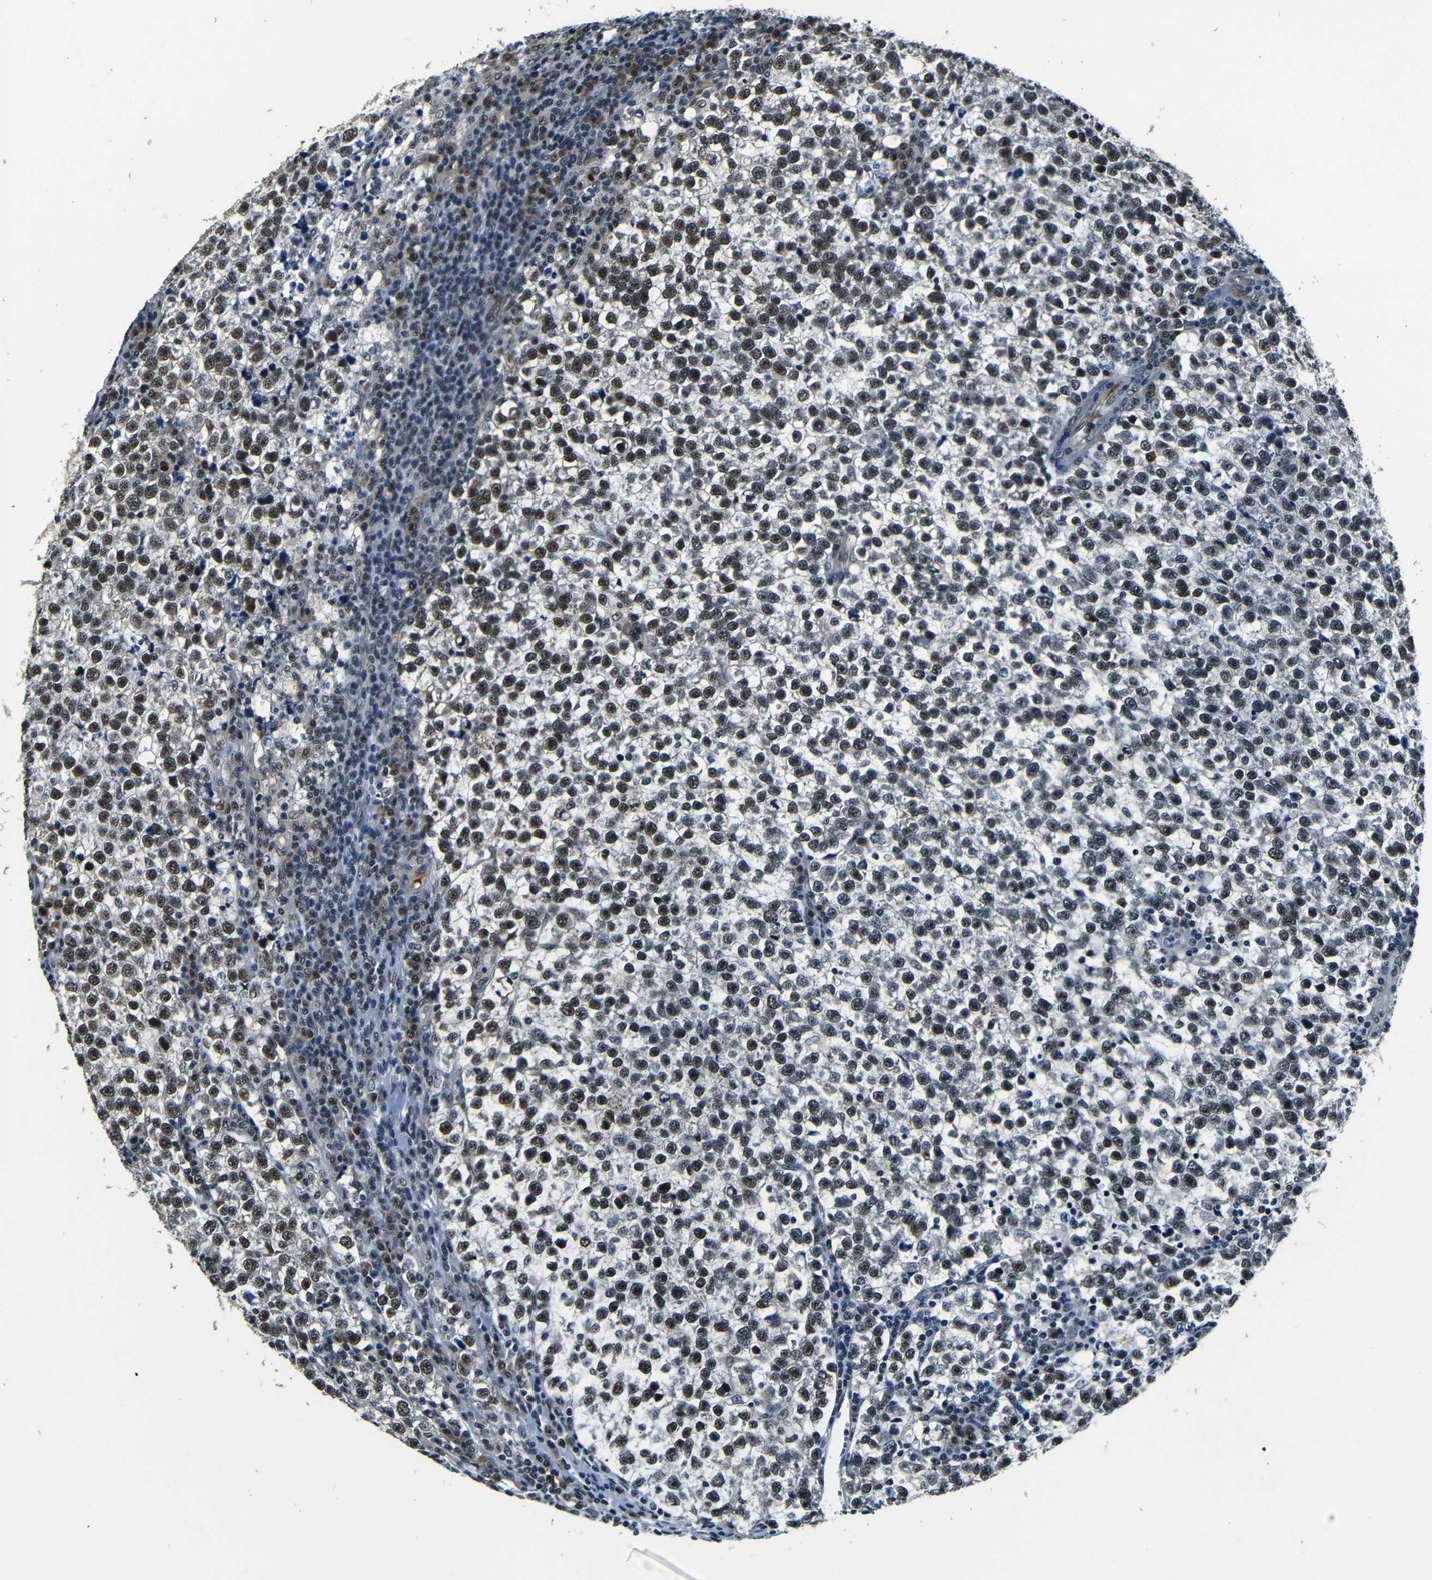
{"staining": {"intensity": "moderate", "quantity": ">75%", "location": "nuclear"}, "tissue": "testis cancer", "cell_type": "Tumor cells", "image_type": "cancer", "snomed": [{"axis": "morphology", "description": "Normal tissue, NOS"}, {"axis": "morphology", "description": "Seminoma, NOS"}, {"axis": "topography", "description": "Testis"}], "caption": "Testis cancer stained for a protein exhibits moderate nuclear positivity in tumor cells. Using DAB (3,3'-diaminobenzidine) (brown) and hematoxylin (blue) stains, captured at high magnification using brightfield microscopy.", "gene": "FOXD4", "patient": {"sex": "male", "age": 43}}